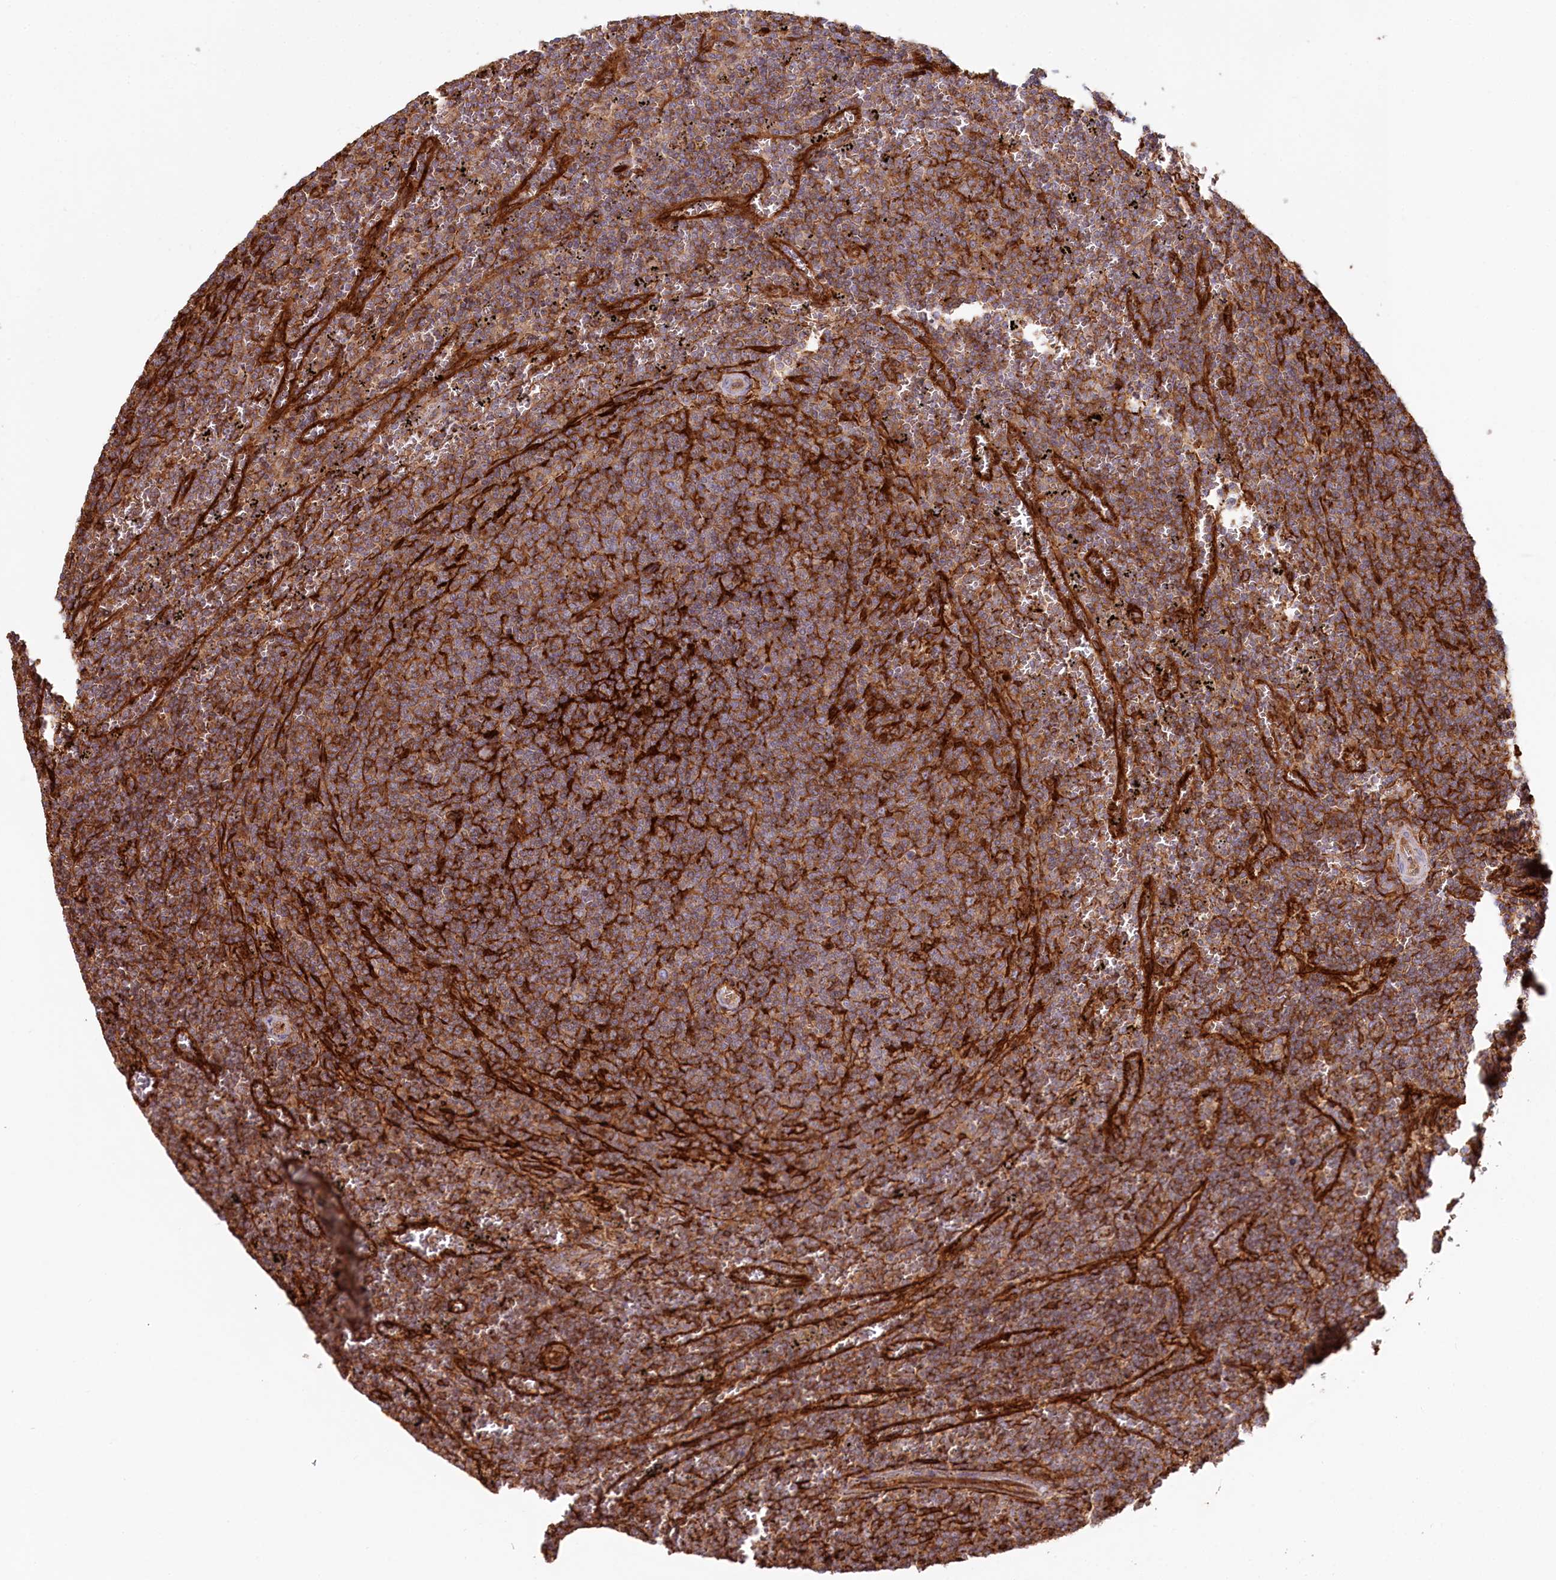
{"staining": {"intensity": "moderate", "quantity": "25%-75%", "location": "cytoplasmic/membranous"}, "tissue": "lymphoma", "cell_type": "Tumor cells", "image_type": "cancer", "snomed": [{"axis": "morphology", "description": "Malignant lymphoma, non-Hodgkin's type, Low grade"}, {"axis": "topography", "description": "Spleen"}], "caption": "Malignant lymphoma, non-Hodgkin's type (low-grade) stained with a protein marker displays moderate staining in tumor cells.", "gene": "RBP5", "patient": {"sex": "female", "age": 50}}